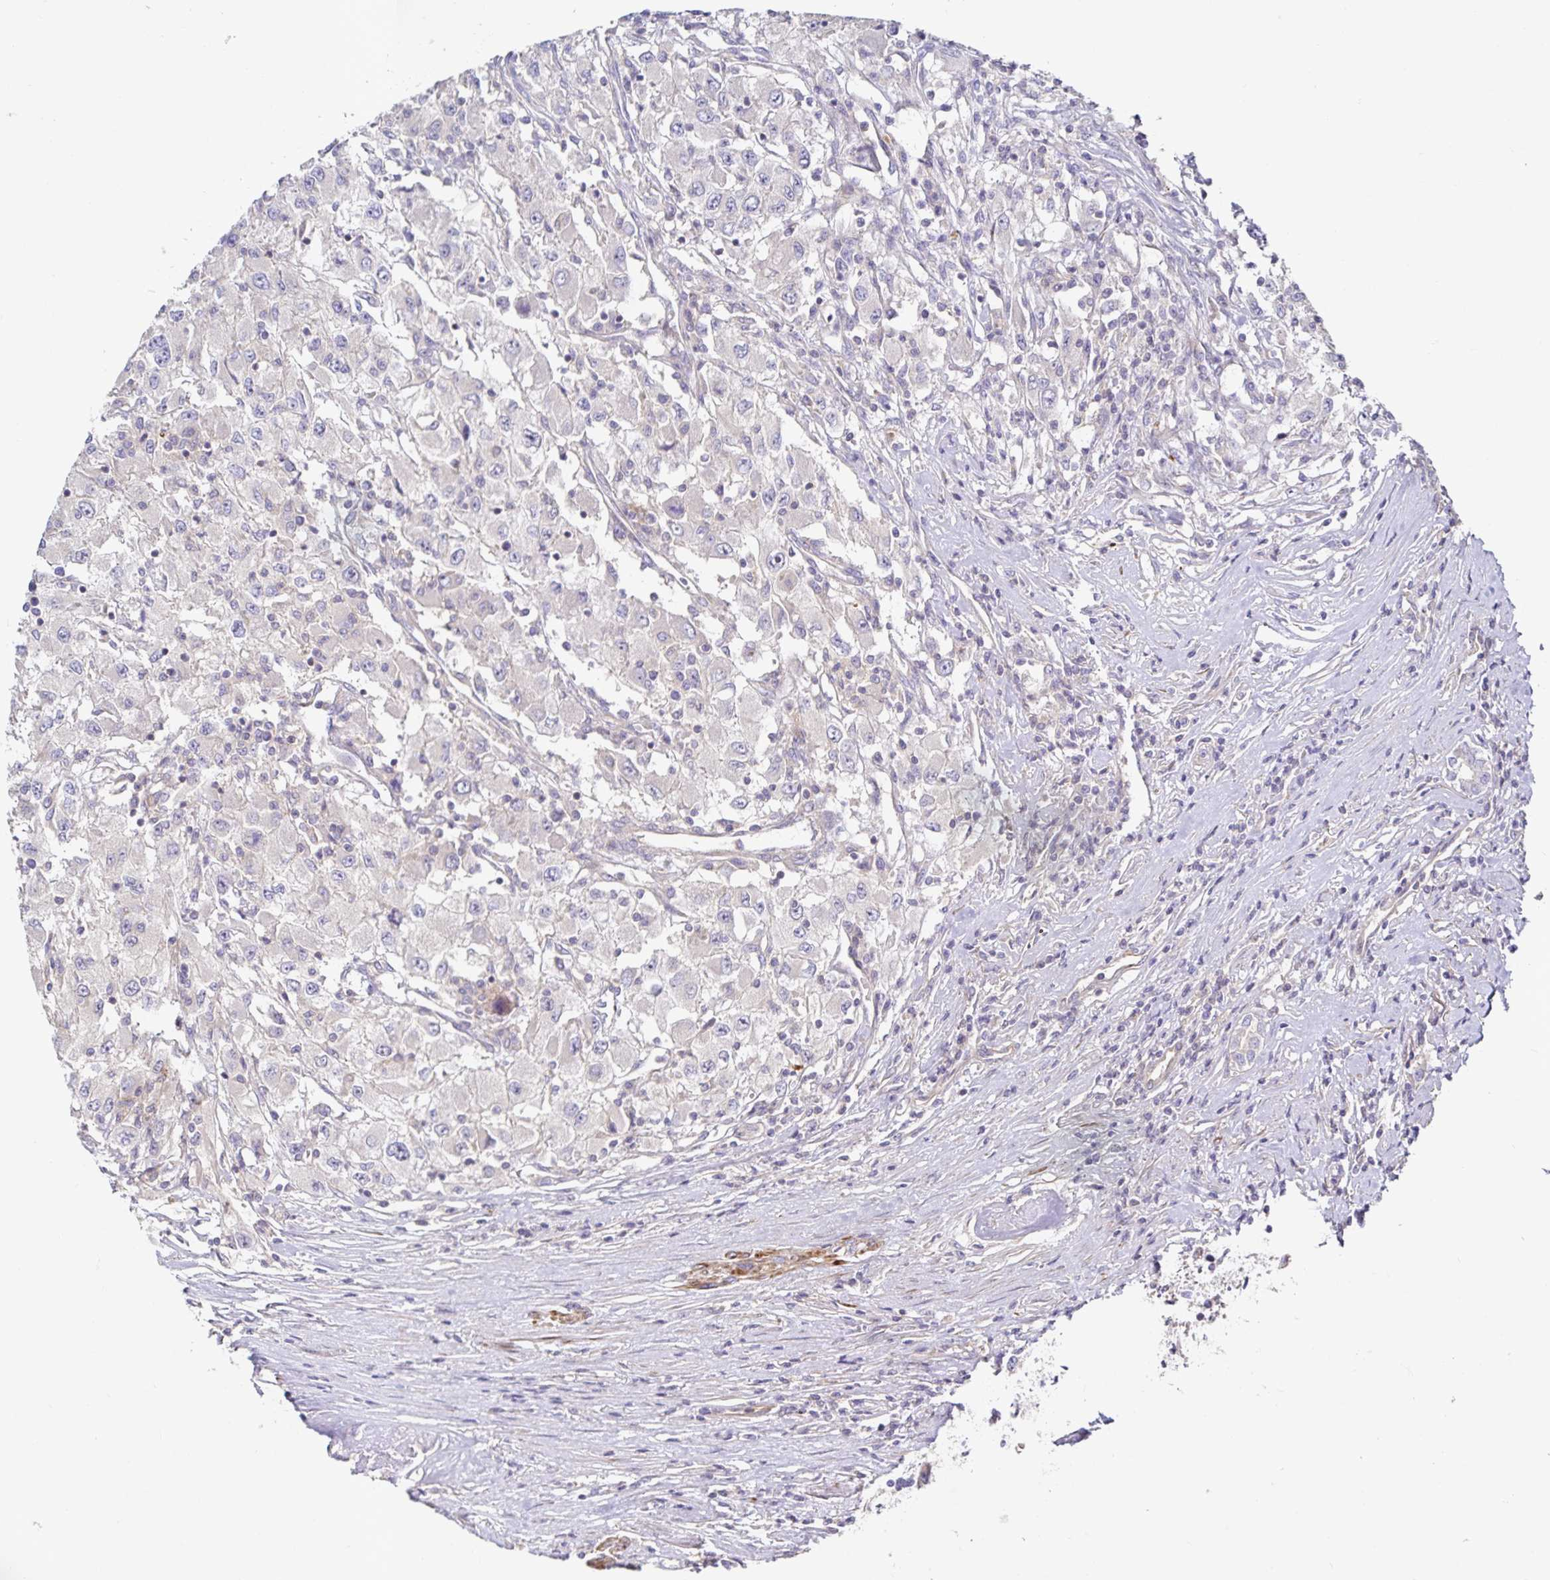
{"staining": {"intensity": "negative", "quantity": "none", "location": "none"}, "tissue": "renal cancer", "cell_type": "Tumor cells", "image_type": "cancer", "snomed": [{"axis": "morphology", "description": "Adenocarcinoma, NOS"}, {"axis": "topography", "description": "Kidney"}], "caption": "This micrograph is of renal adenocarcinoma stained with immunohistochemistry (IHC) to label a protein in brown with the nuclei are counter-stained blue. There is no positivity in tumor cells.", "gene": "METTL22", "patient": {"sex": "female", "age": 67}}